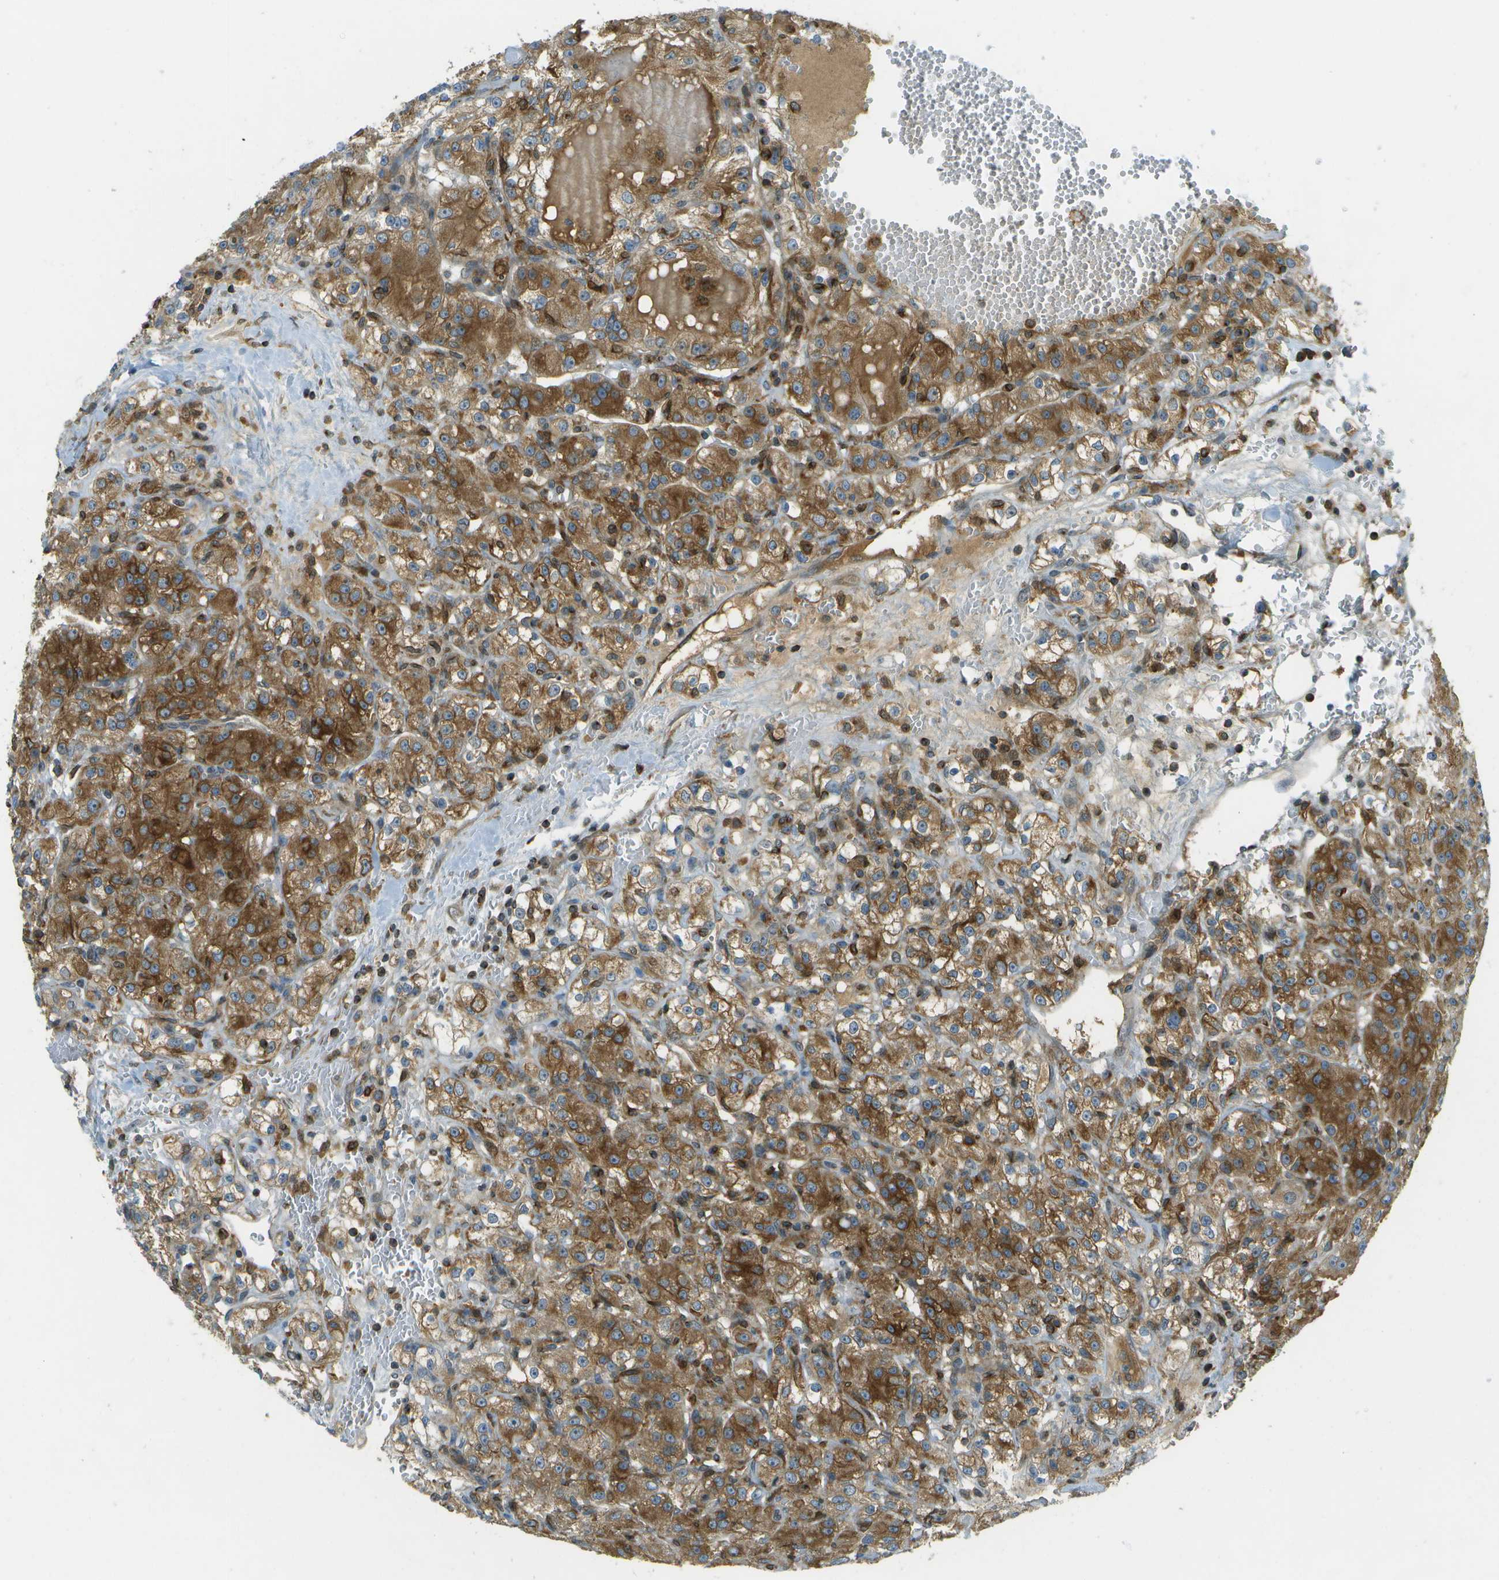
{"staining": {"intensity": "moderate", "quantity": ">75%", "location": "cytoplasmic/membranous"}, "tissue": "renal cancer", "cell_type": "Tumor cells", "image_type": "cancer", "snomed": [{"axis": "morphology", "description": "Normal tissue, NOS"}, {"axis": "morphology", "description": "Adenocarcinoma, NOS"}, {"axis": "topography", "description": "Kidney"}], "caption": "Tumor cells show medium levels of moderate cytoplasmic/membranous expression in approximately >75% of cells in renal adenocarcinoma. The staining is performed using DAB brown chromogen to label protein expression. The nuclei are counter-stained blue using hematoxylin.", "gene": "TMTC1", "patient": {"sex": "male", "age": 61}}